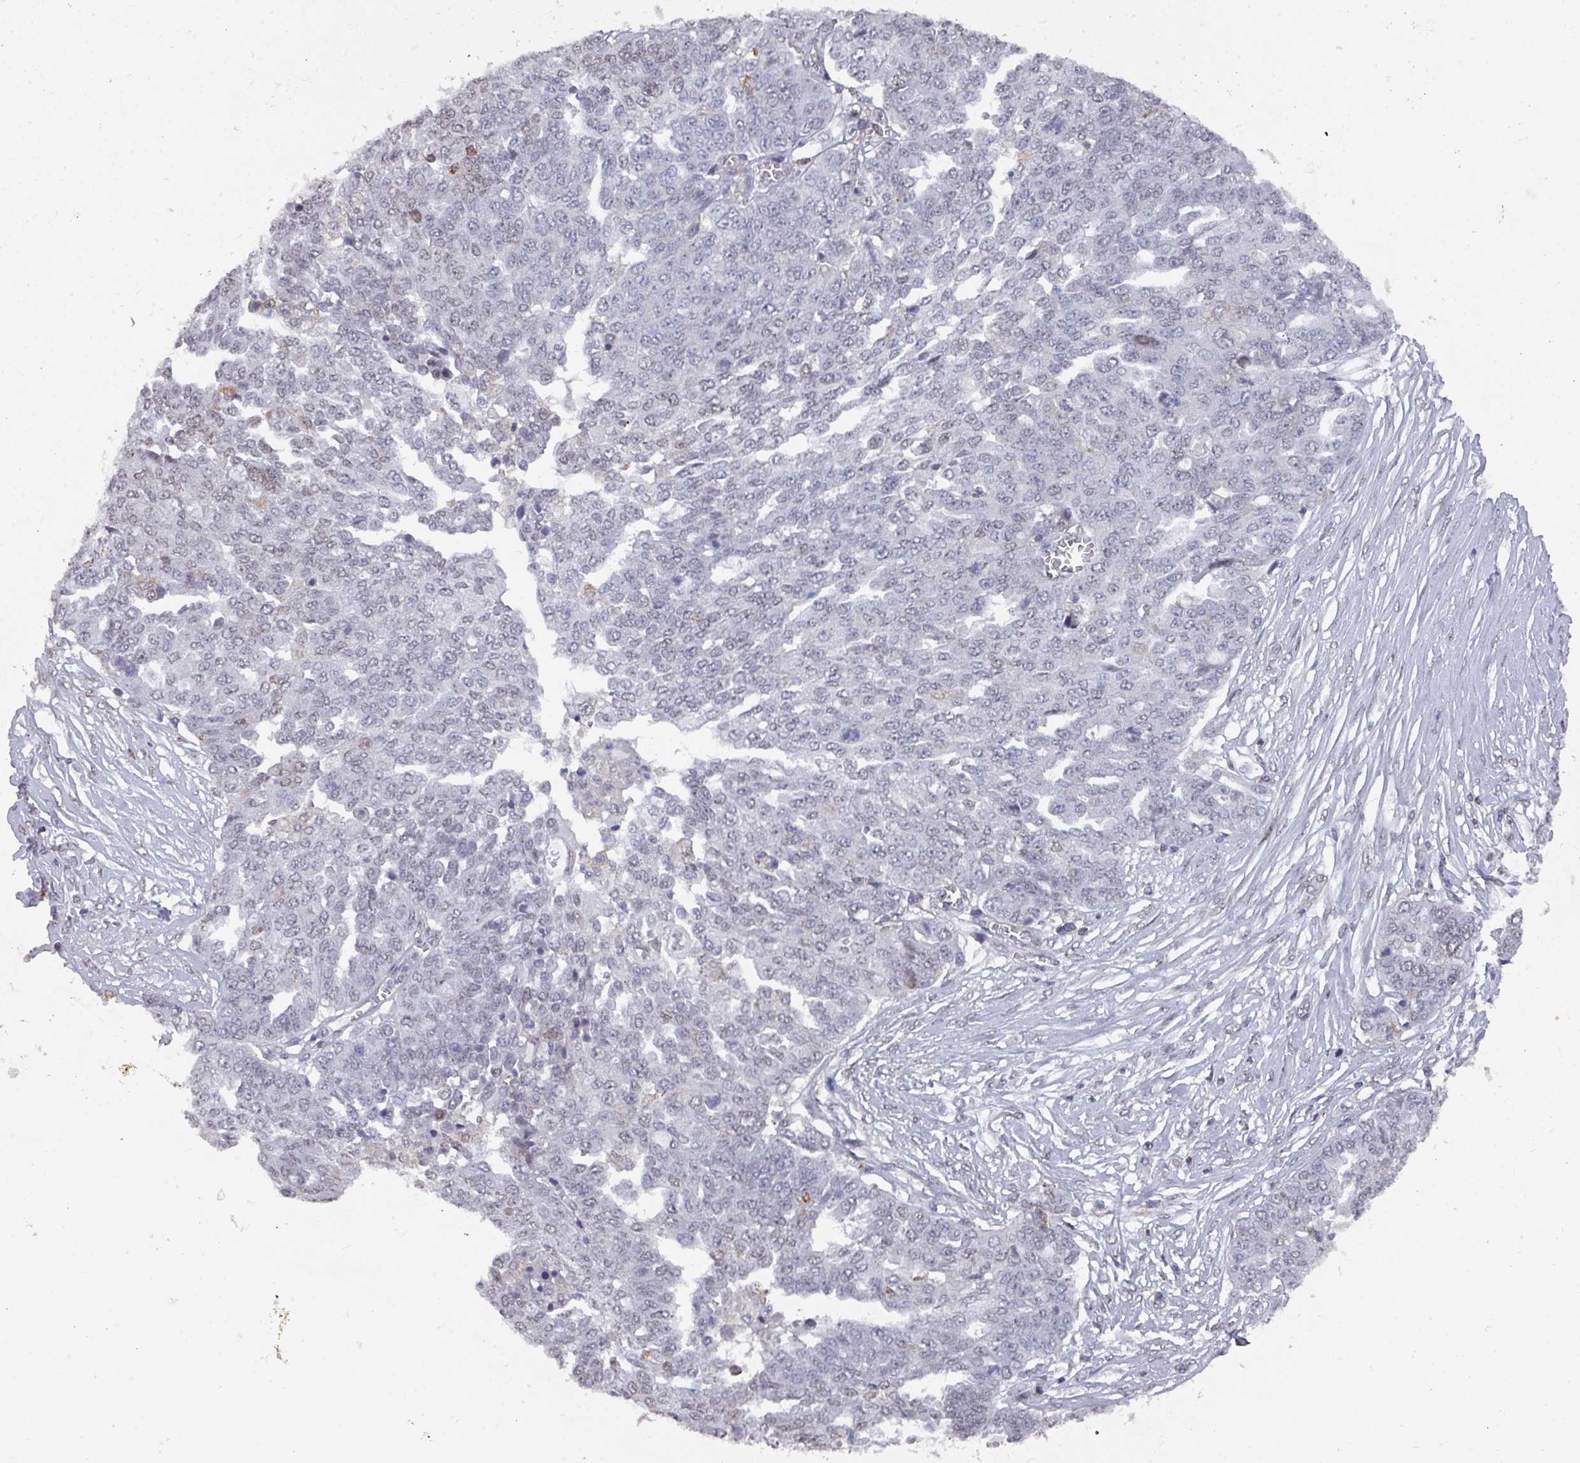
{"staining": {"intensity": "weak", "quantity": "<25%", "location": "nuclear"}, "tissue": "ovarian cancer", "cell_type": "Tumor cells", "image_type": "cancer", "snomed": [{"axis": "morphology", "description": "Cystadenocarcinoma, serous, NOS"}, {"axis": "topography", "description": "Soft tissue"}, {"axis": "topography", "description": "Ovary"}], "caption": "Immunohistochemical staining of human ovarian cancer (serous cystadenocarcinoma) shows no significant staining in tumor cells.", "gene": "RASAL3", "patient": {"sex": "female", "age": 57}}